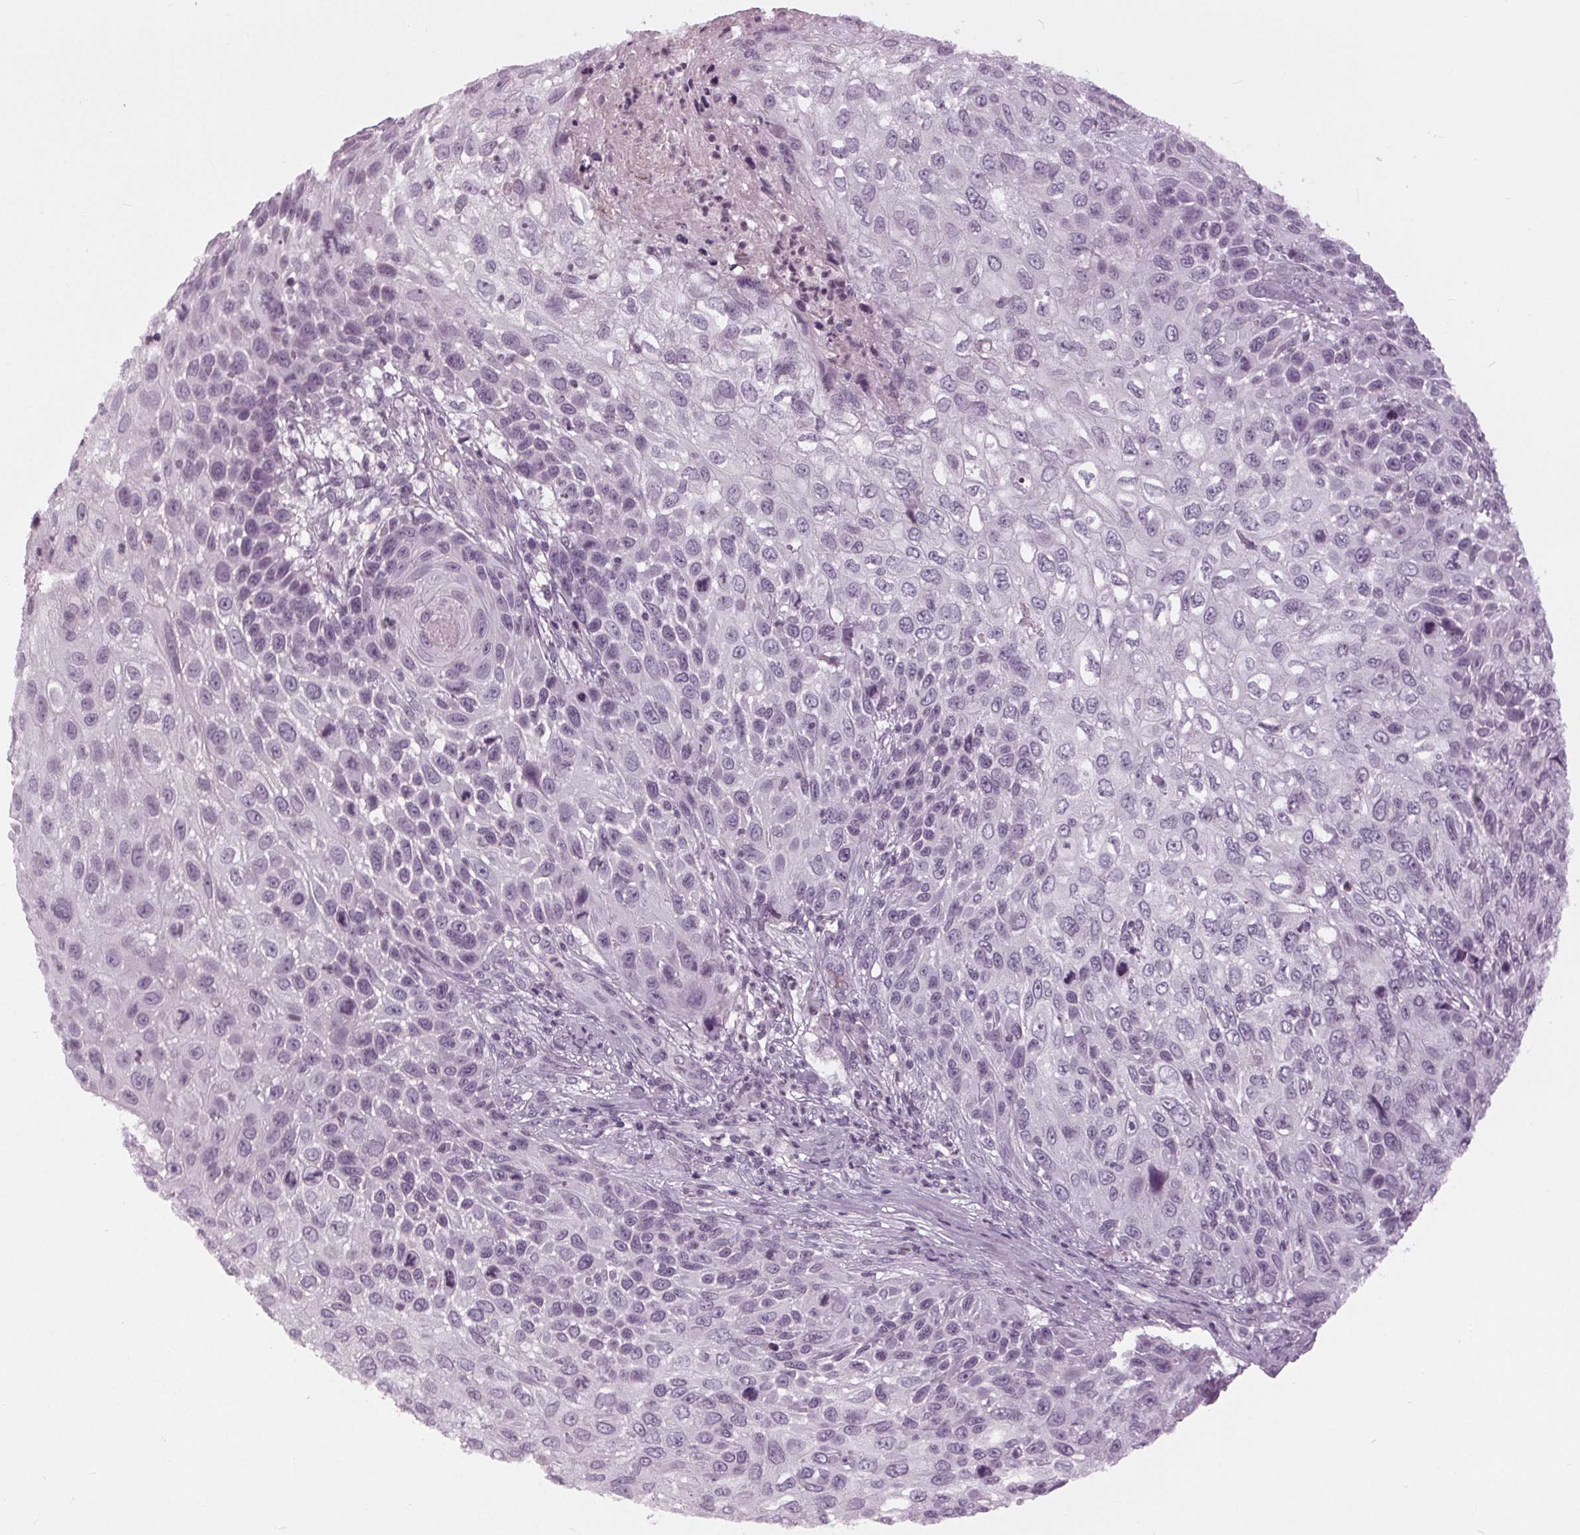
{"staining": {"intensity": "negative", "quantity": "none", "location": "none"}, "tissue": "skin cancer", "cell_type": "Tumor cells", "image_type": "cancer", "snomed": [{"axis": "morphology", "description": "Squamous cell carcinoma, NOS"}, {"axis": "topography", "description": "Skin"}], "caption": "Immunohistochemical staining of human skin cancer exhibits no significant staining in tumor cells.", "gene": "SLC9A4", "patient": {"sex": "male", "age": 92}}